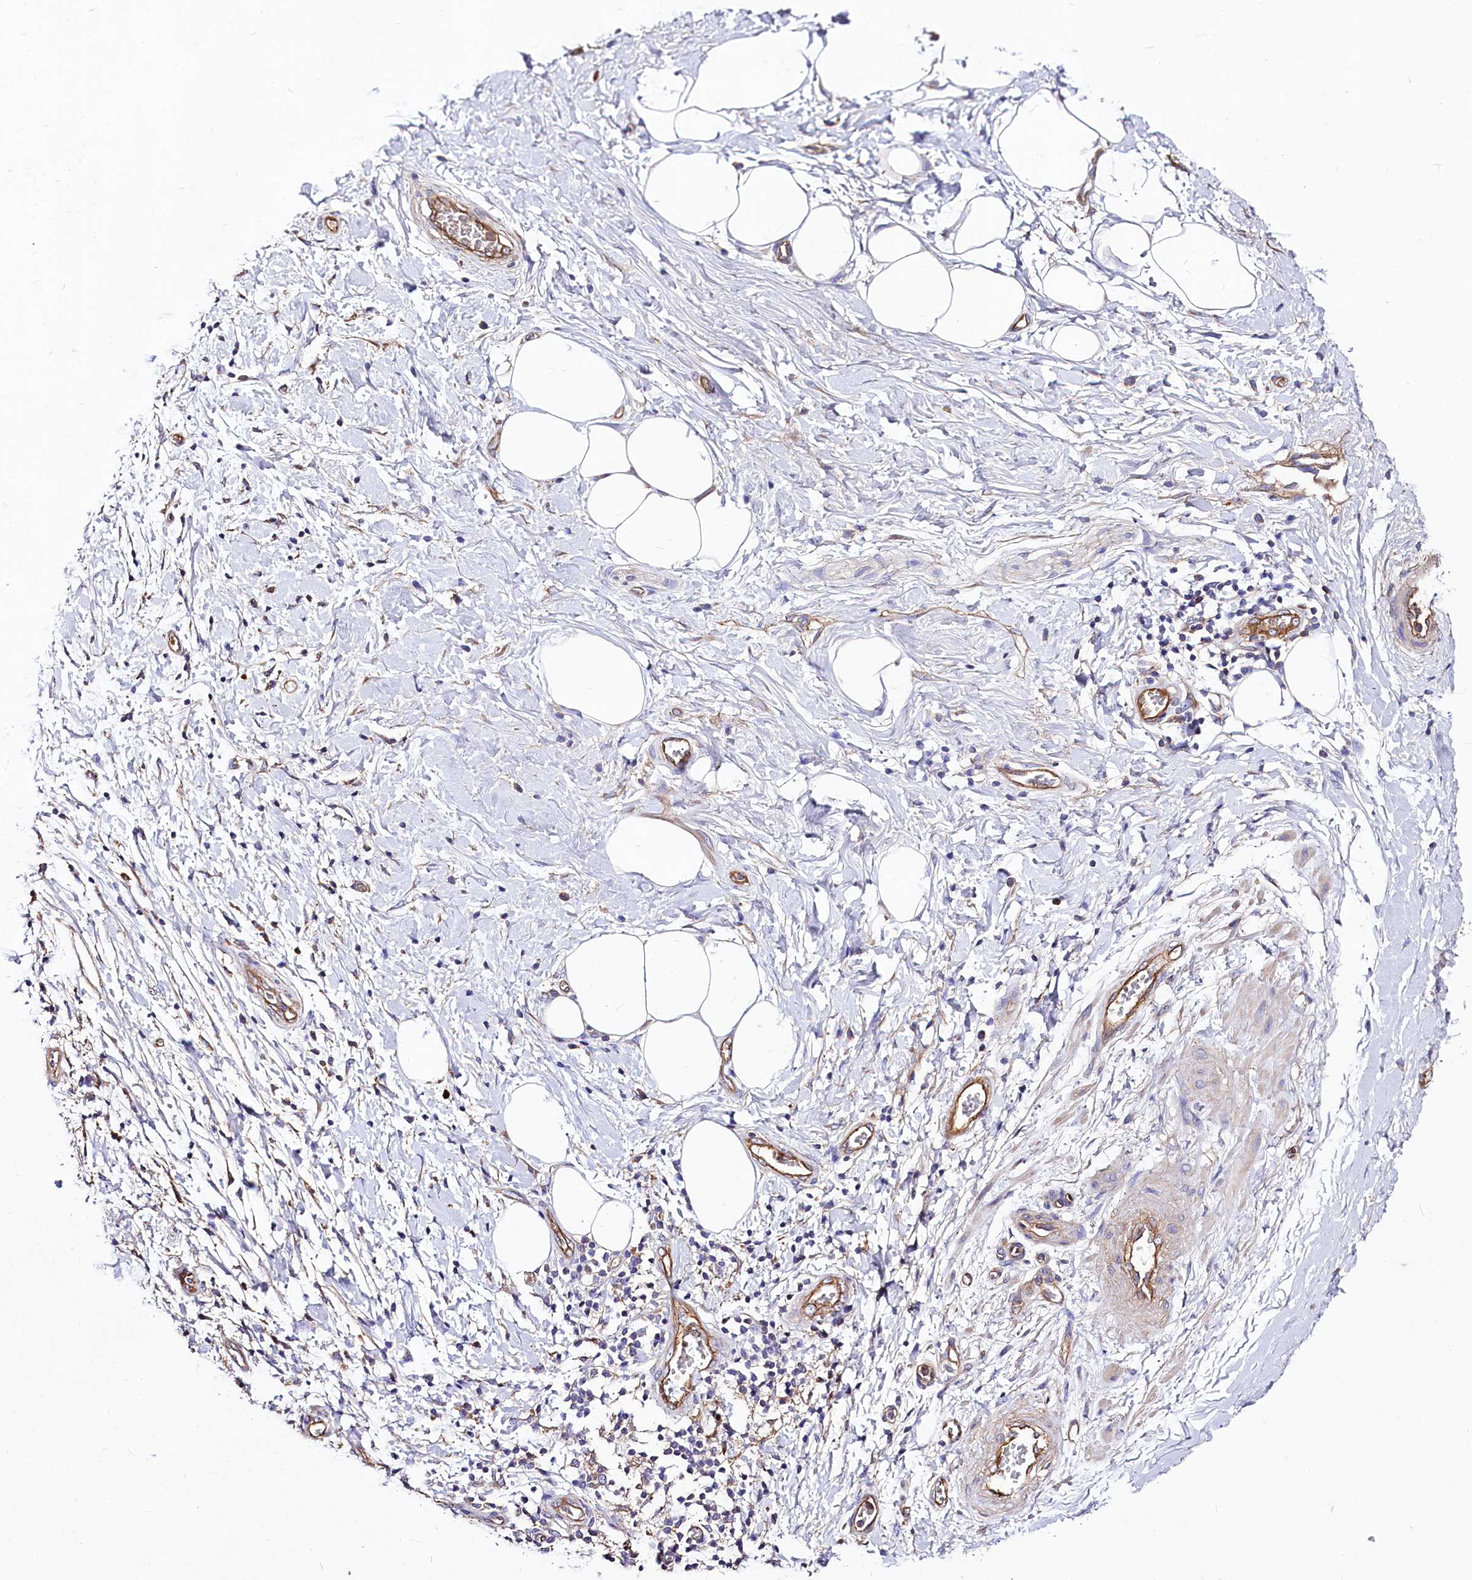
{"staining": {"intensity": "negative", "quantity": "none", "location": "none"}, "tissue": "adipose tissue", "cell_type": "Adipocytes", "image_type": "normal", "snomed": [{"axis": "morphology", "description": "Normal tissue, NOS"}, {"axis": "morphology", "description": "Adenocarcinoma, NOS"}, {"axis": "topography", "description": "Pancreas"}, {"axis": "topography", "description": "Peripheral nerve tissue"}], "caption": "Immunohistochemistry (IHC) of normal adipose tissue displays no staining in adipocytes.", "gene": "FCHSD2", "patient": {"sex": "male", "age": 59}}